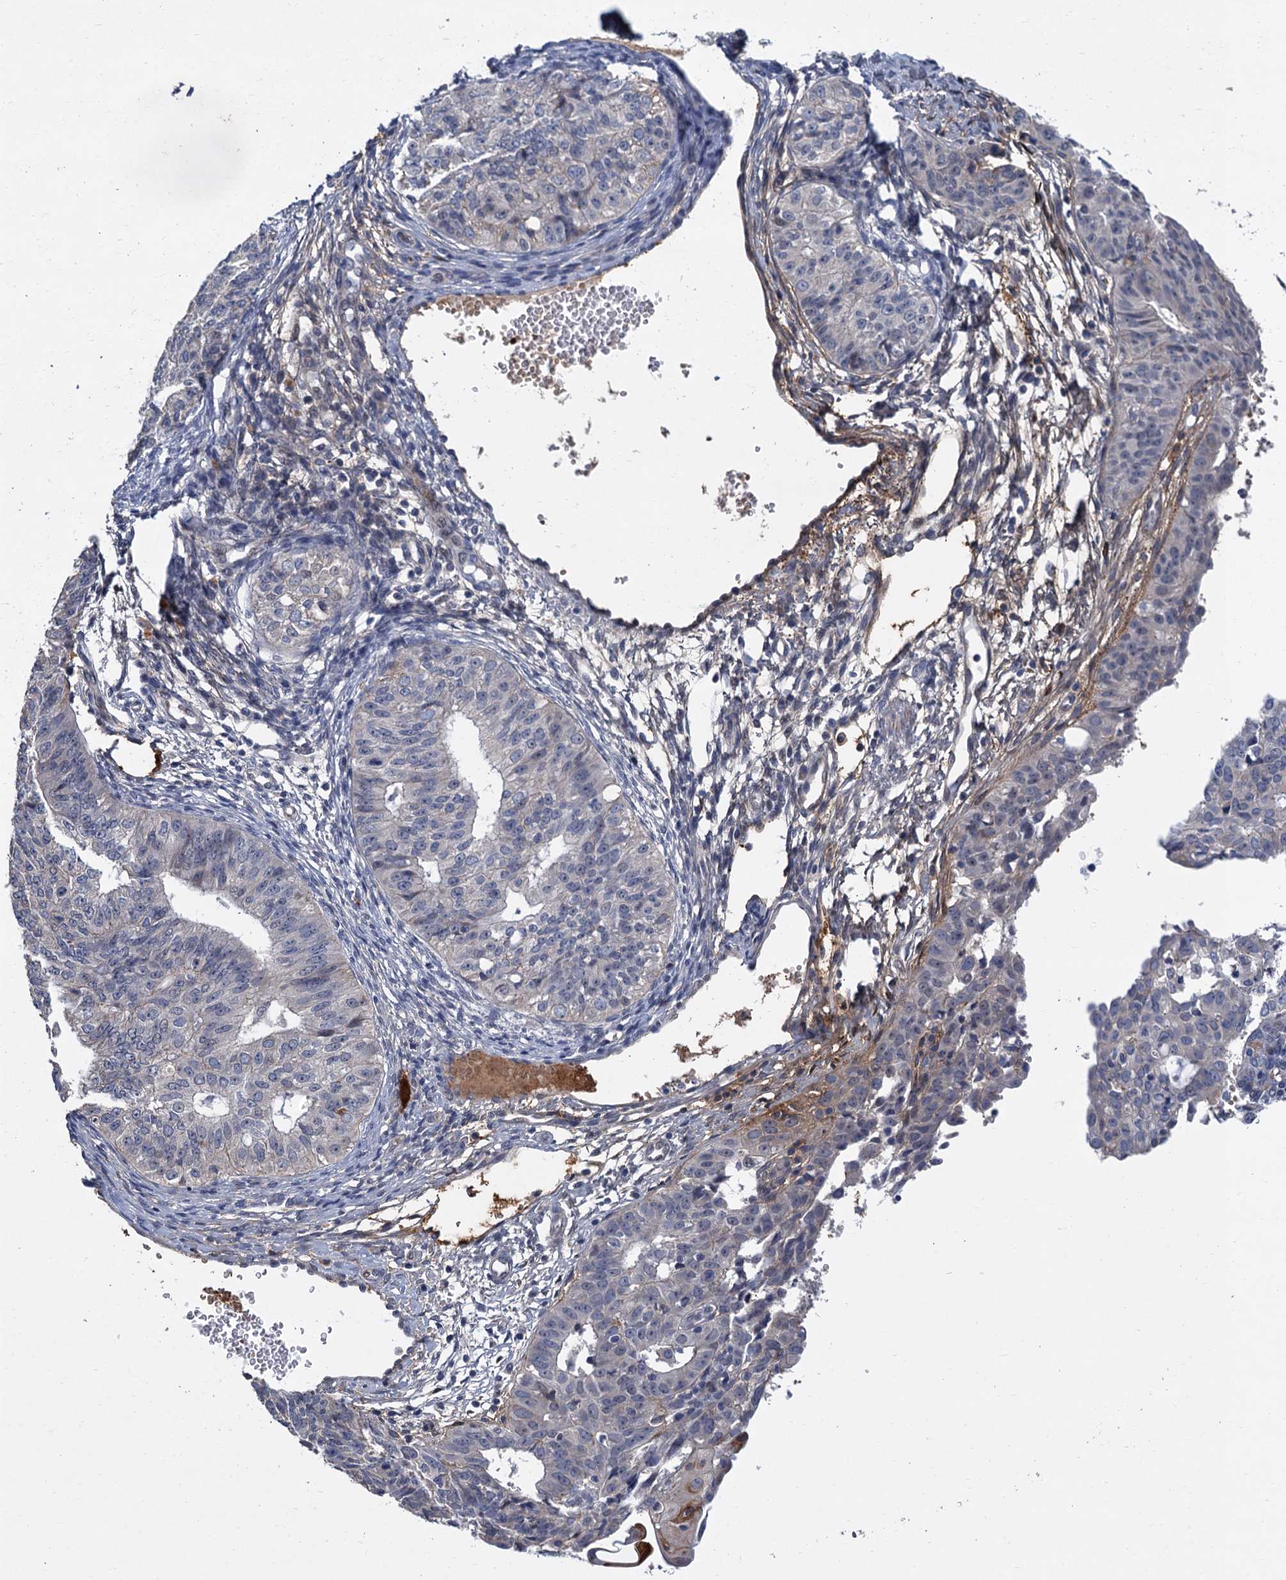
{"staining": {"intensity": "negative", "quantity": "none", "location": "none"}, "tissue": "endometrial cancer", "cell_type": "Tumor cells", "image_type": "cancer", "snomed": [{"axis": "morphology", "description": "Adenocarcinoma, NOS"}, {"axis": "topography", "description": "Endometrium"}], "caption": "The photomicrograph shows no staining of tumor cells in endometrial cancer. (DAB IHC, high magnification).", "gene": "TRAF7", "patient": {"sex": "female", "age": 32}}